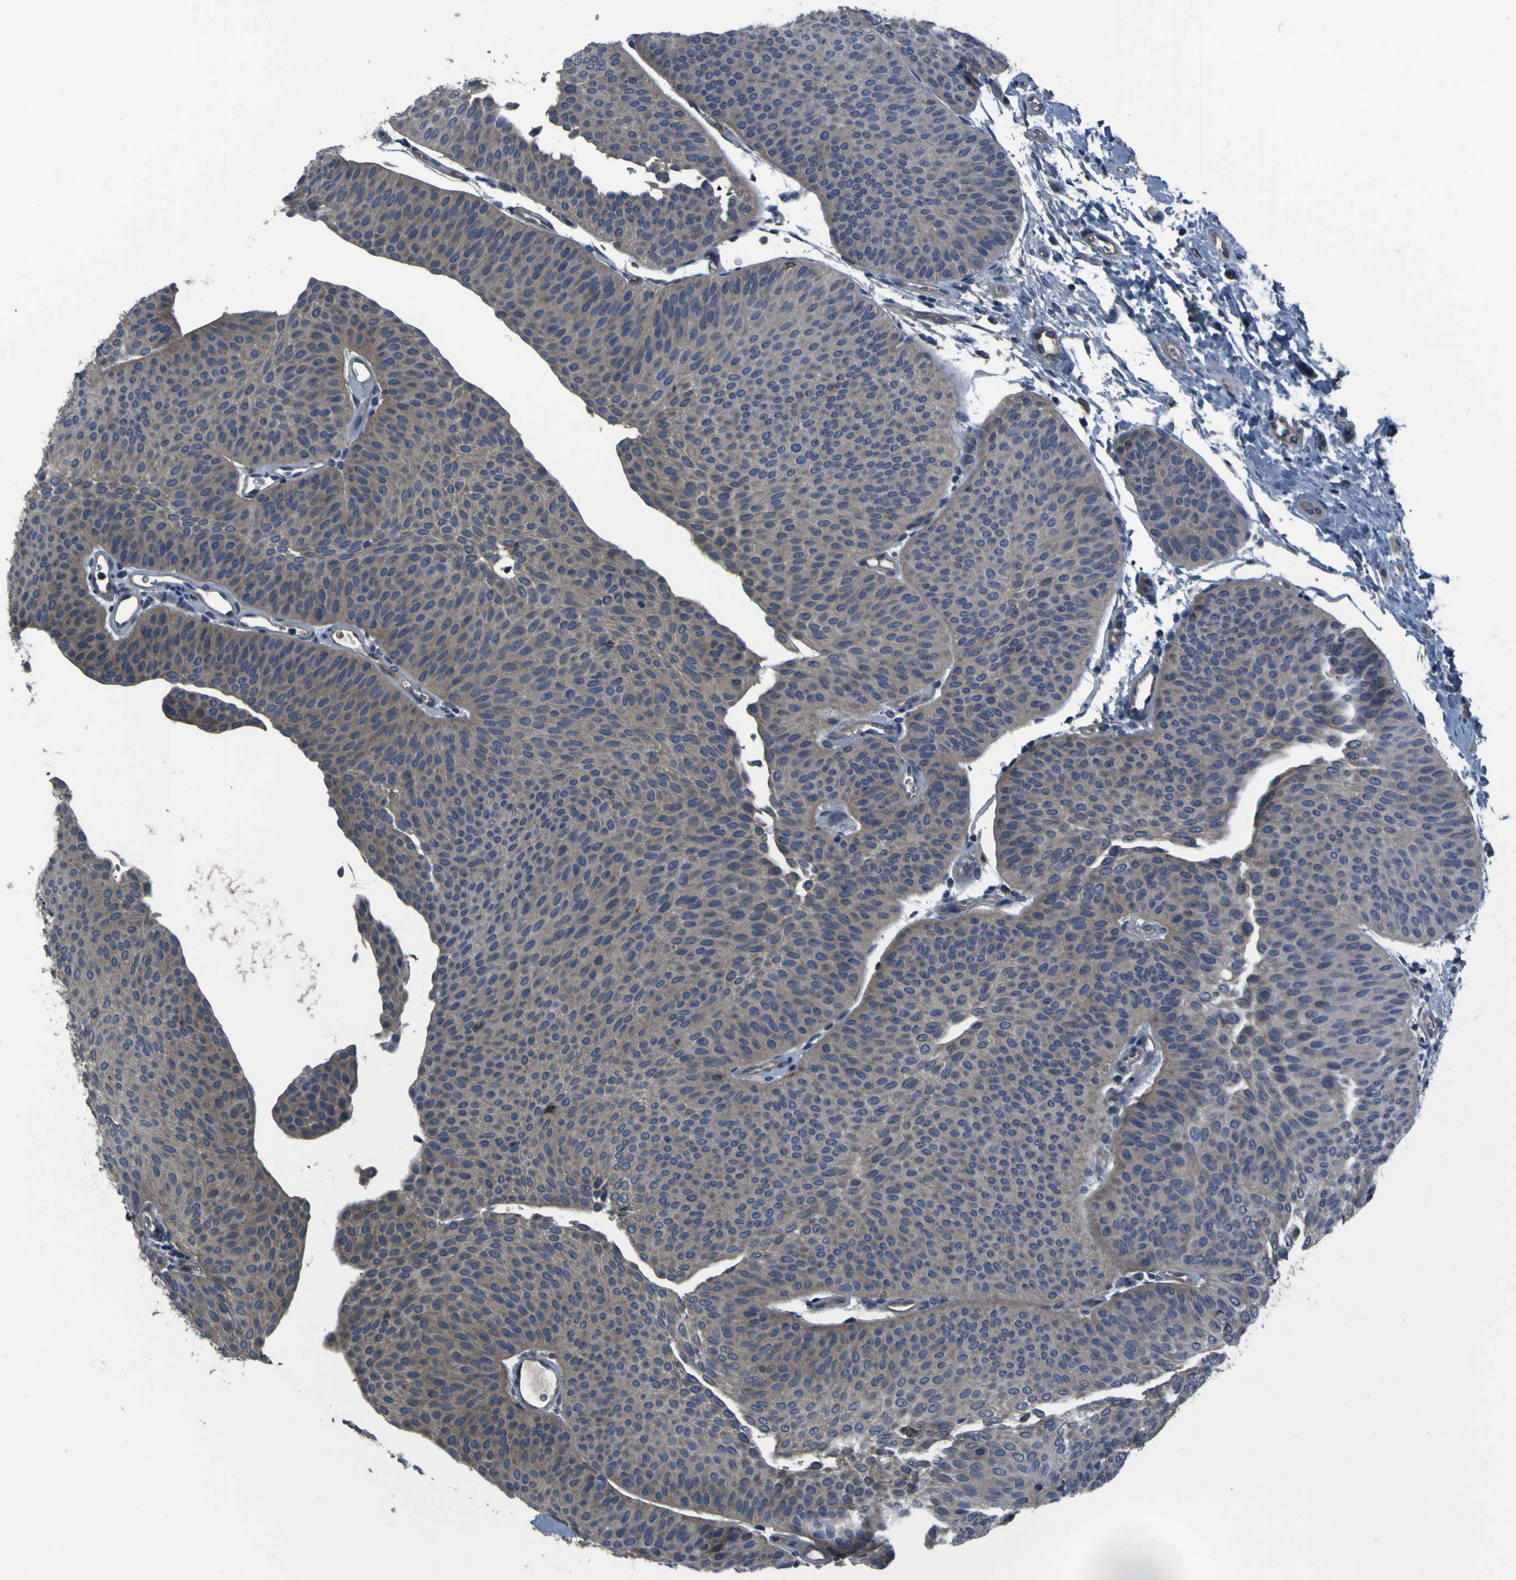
{"staining": {"intensity": "weak", "quantity": "25%-75%", "location": "cytoplasmic/membranous"}, "tissue": "urothelial cancer", "cell_type": "Tumor cells", "image_type": "cancer", "snomed": [{"axis": "morphology", "description": "Urothelial carcinoma, Low grade"}, {"axis": "topography", "description": "Urinary bladder"}], "caption": "This is a micrograph of immunohistochemistry staining of low-grade urothelial carcinoma, which shows weak expression in the cytoplasmic/membranous of tumor cells.", "gene": "GRAMD1A", "patient": {"sex": "female", "age": 60}}